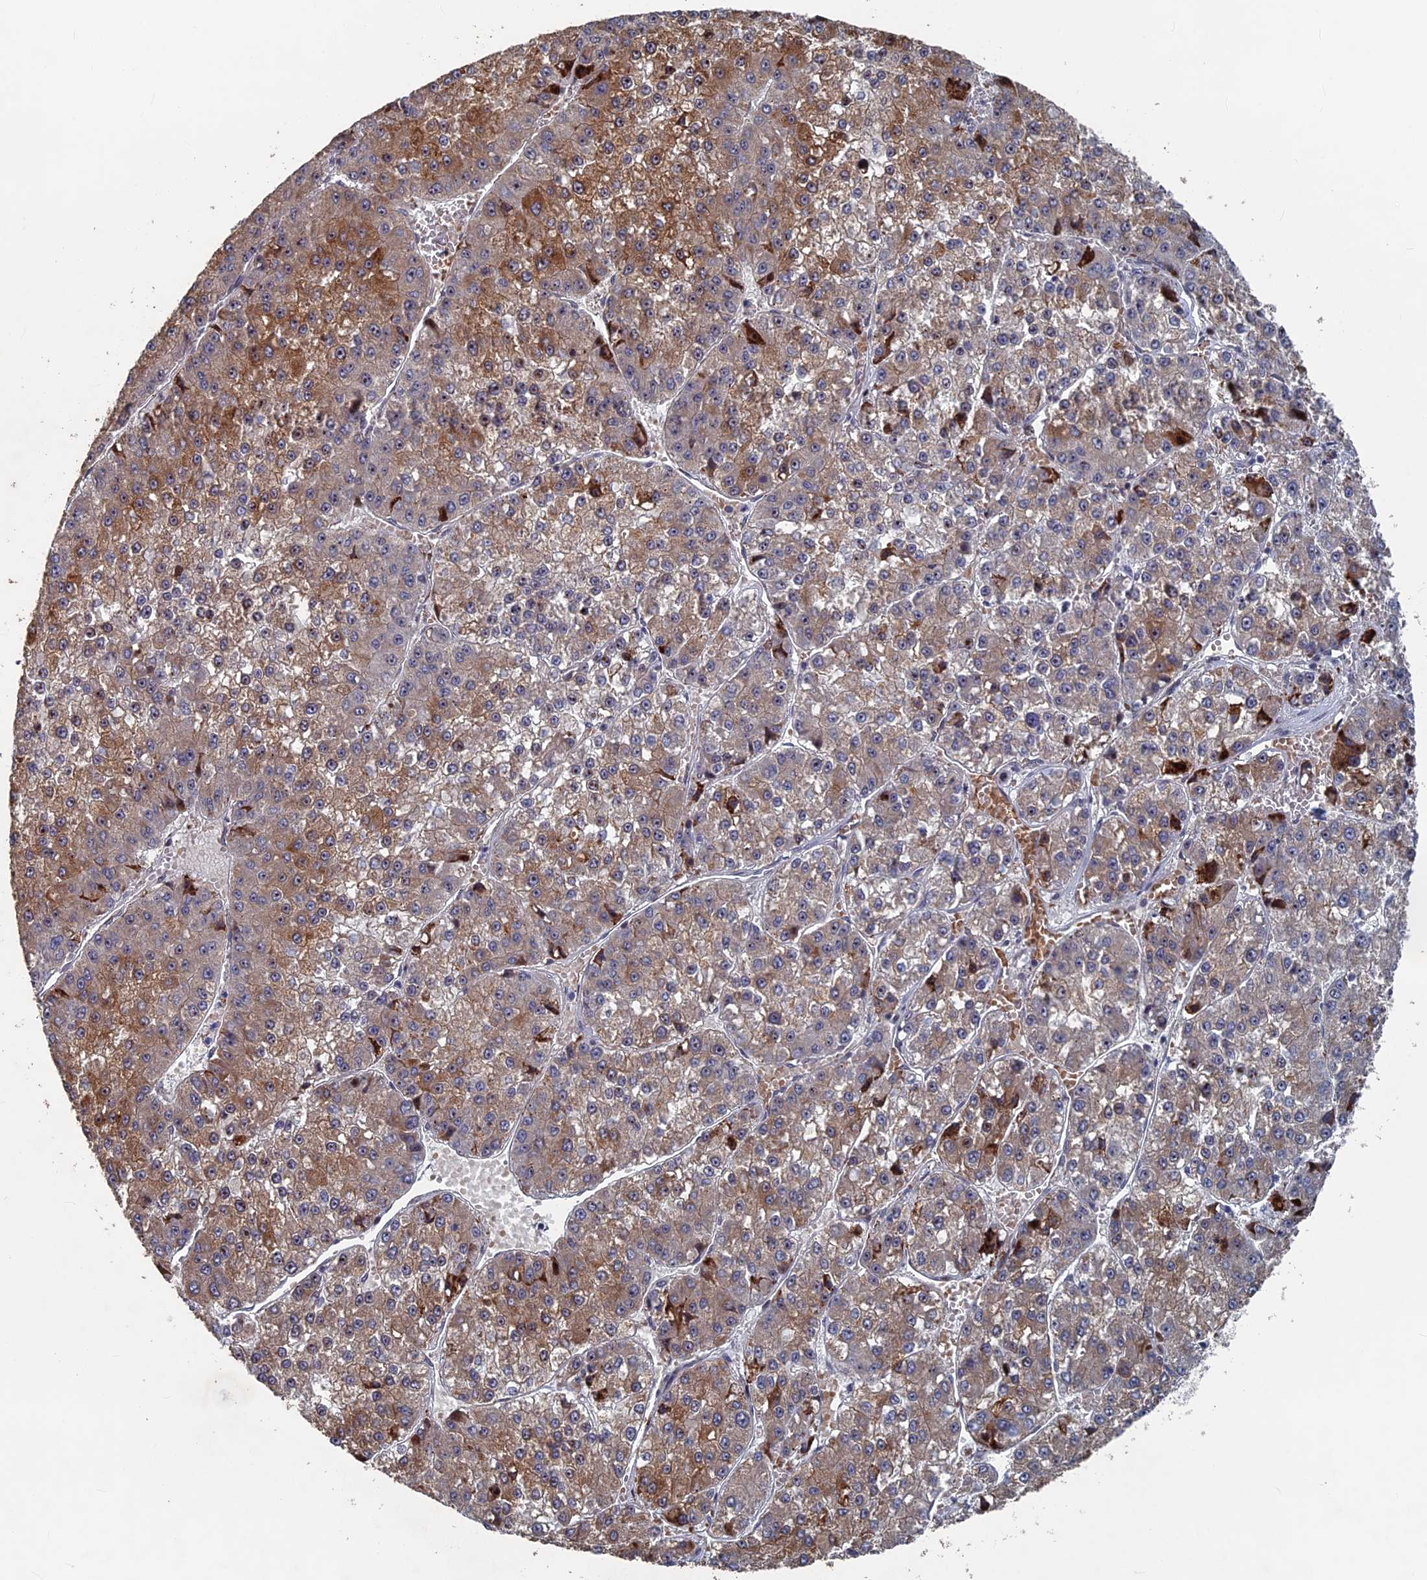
{"staining": {"intensity": "moderate", "quantity": ">75%", "location": "cytoplasmic/membranous"}, "tissue": "liver cancer", "cell_type": "Tumor cells", "image_type": "cancer", "snomed": [{"axis": "morphology", "description": "Carcinoma, Hepatocellular, NOS"}, {"axis": "topography", "description": "Liver"}], "caption": "Immunohistochemical staining of human liver cancer (hepatocellular carcinoma) reveals moderate cytoplasmic/membranous protein expression in about >75% of tumor cells.", "gene": "SH3D21", "patient": {"sex": "female", "age": 73}}